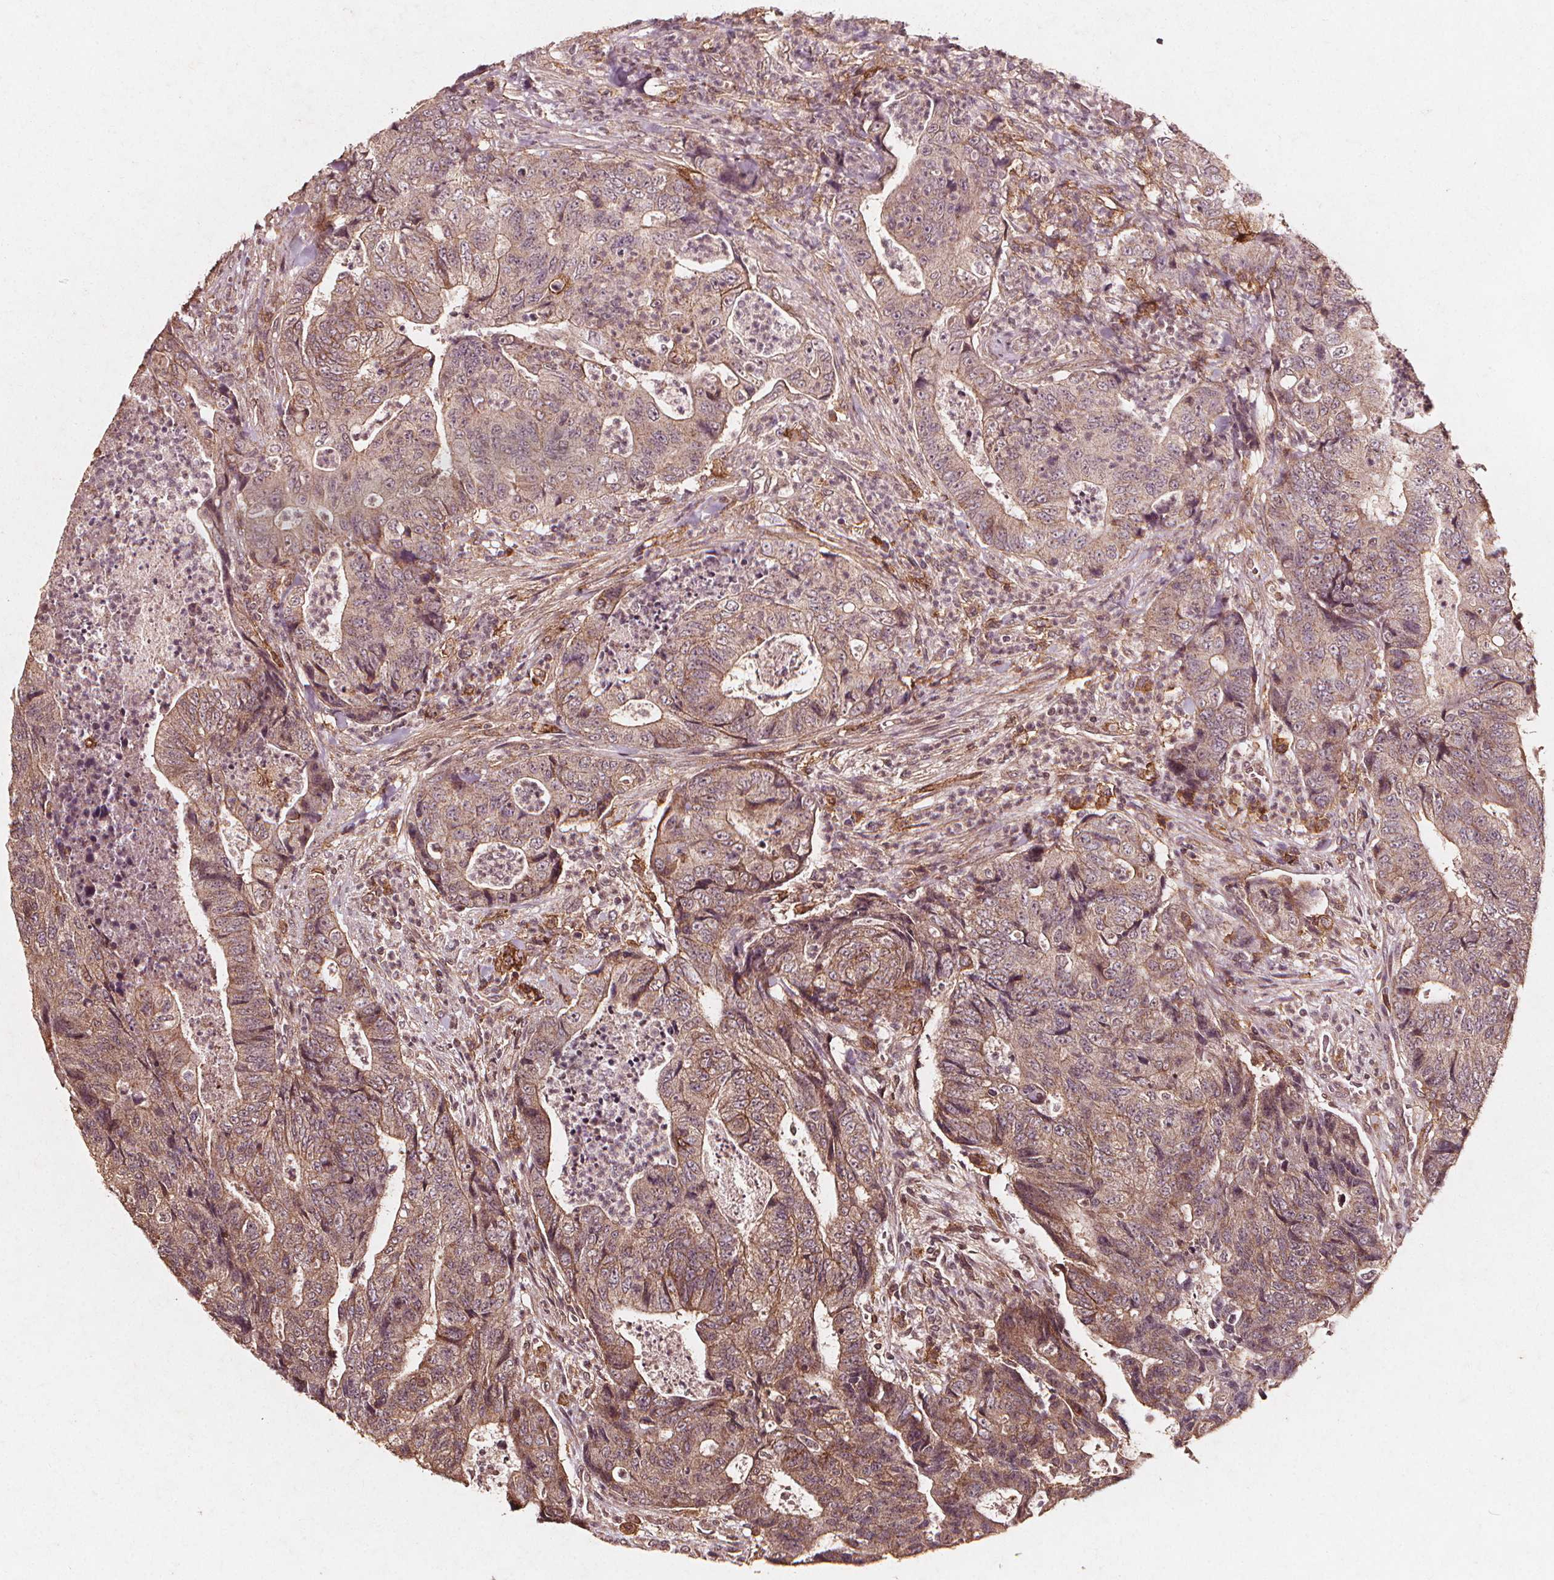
{"staining": {"intensity": "moderate", "quantity": "25%-75%", "location": "cytoplasmic/membranous"}, "tissue": "colorectal cancer", "cell_type": "Tumor cells", "image_type": "cancer", "snomed": [{"axis": "morphology", "description": "Adenocarcinoma, NOS"}, {"axis": "topography", "description": "Colon"}], "caption": "Colorectal cancer stained with DAB (3,3'-diaminobenzidine) immunohistochemistry demonstrates medium levels of moderate cytoplasmic/membranous positivity in approximately 25%-75% of tumor cells.", "gene": "ABCA1", "patient": {"sex": "female", "age": 48}}